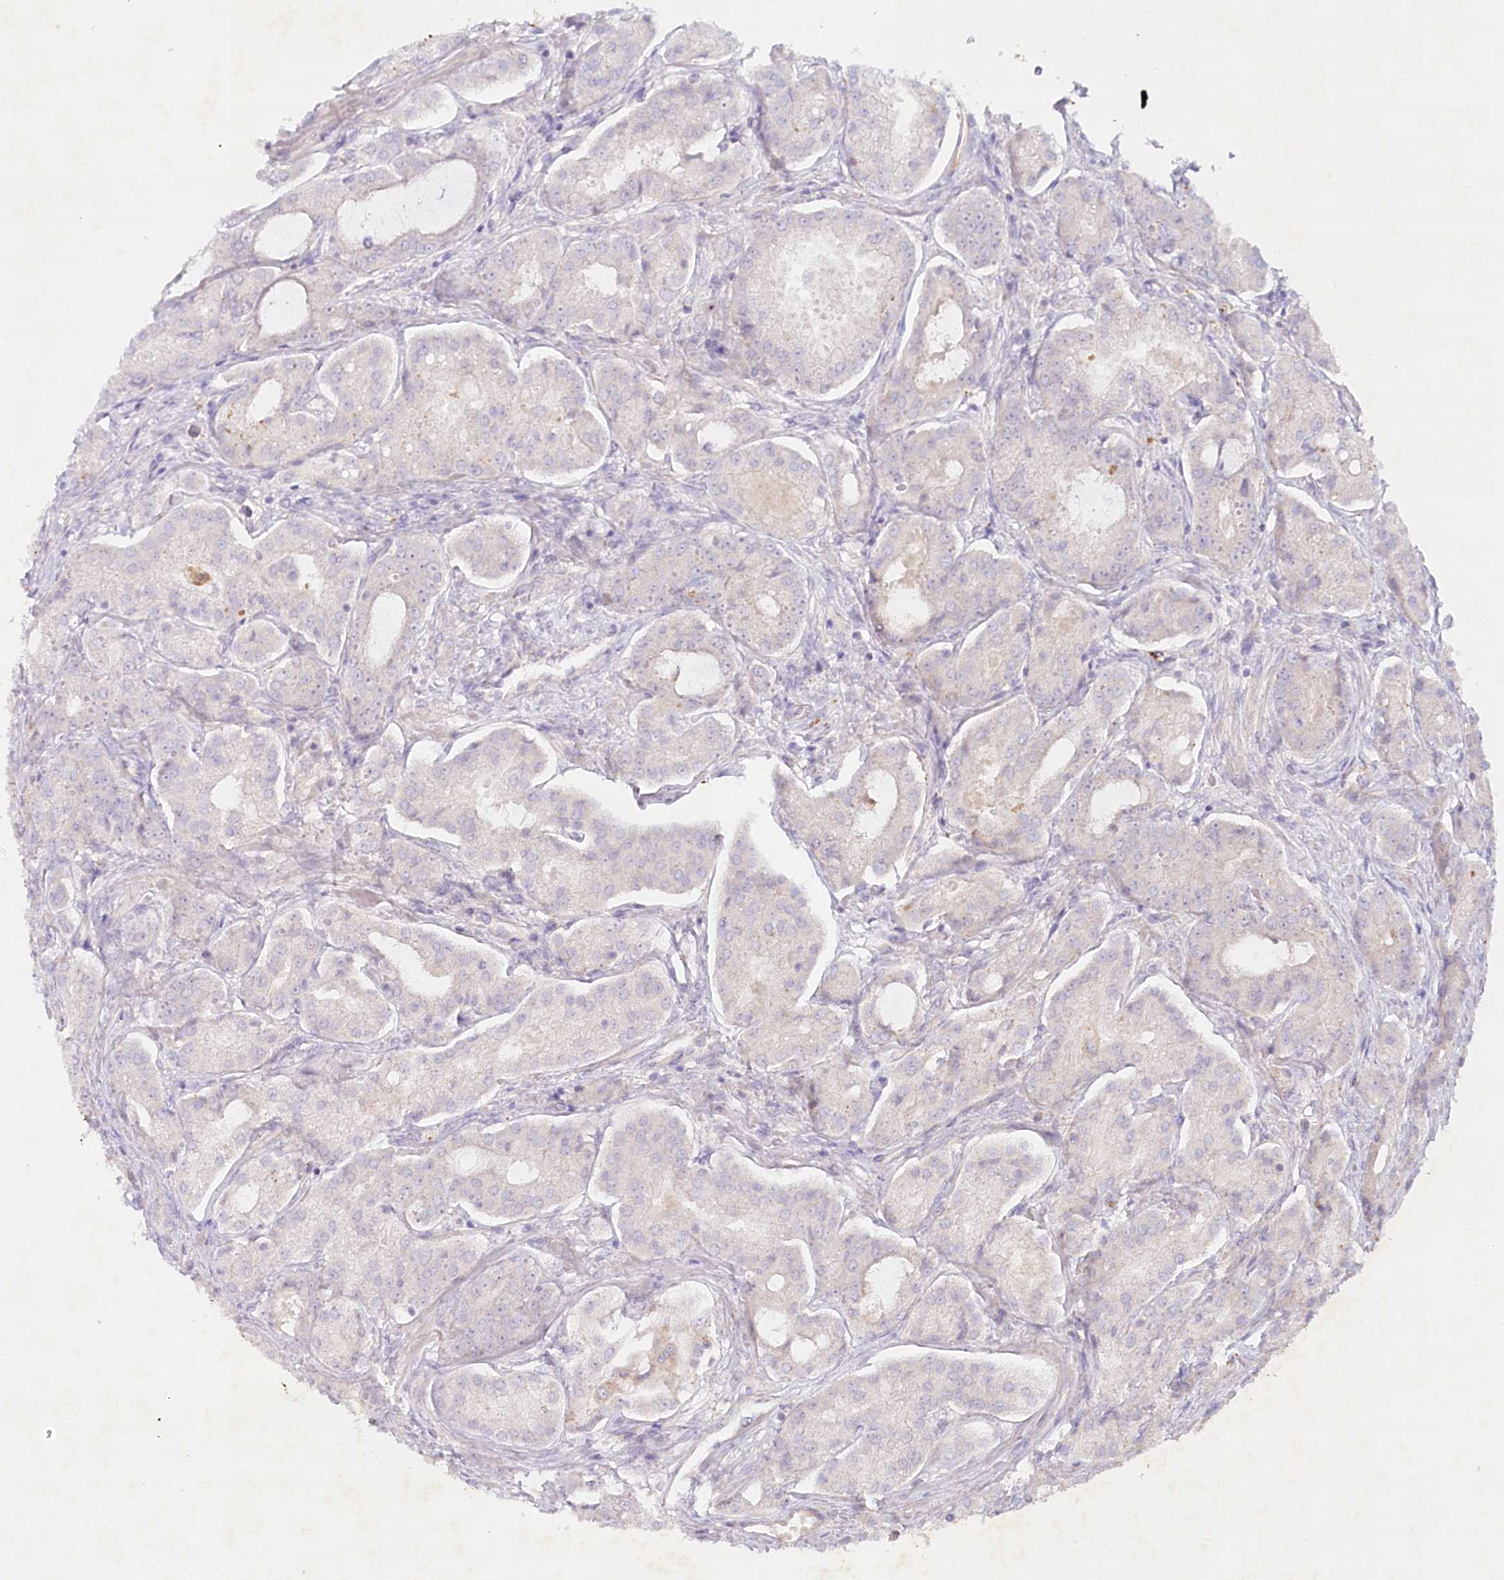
{"staining": {"intensity": "negative", "quantity": "none", "location": "none"}, "tissue": "prostate cancer", "cell_type": "Tumor cells", "image_type": "cancer", "snomed": [{"axis": "morphology", "description": "Adenocarcinoma, Low grade"}, {"axis": "topography", "description": "Prostate"}], "caption": "Prostate low-grade adenocarcinoma stained for a protein using immunohistochemistry exhibits no expression tumor cells.", "gene": "TNIP1", "patient": {"sex": "male", "age": 68}}